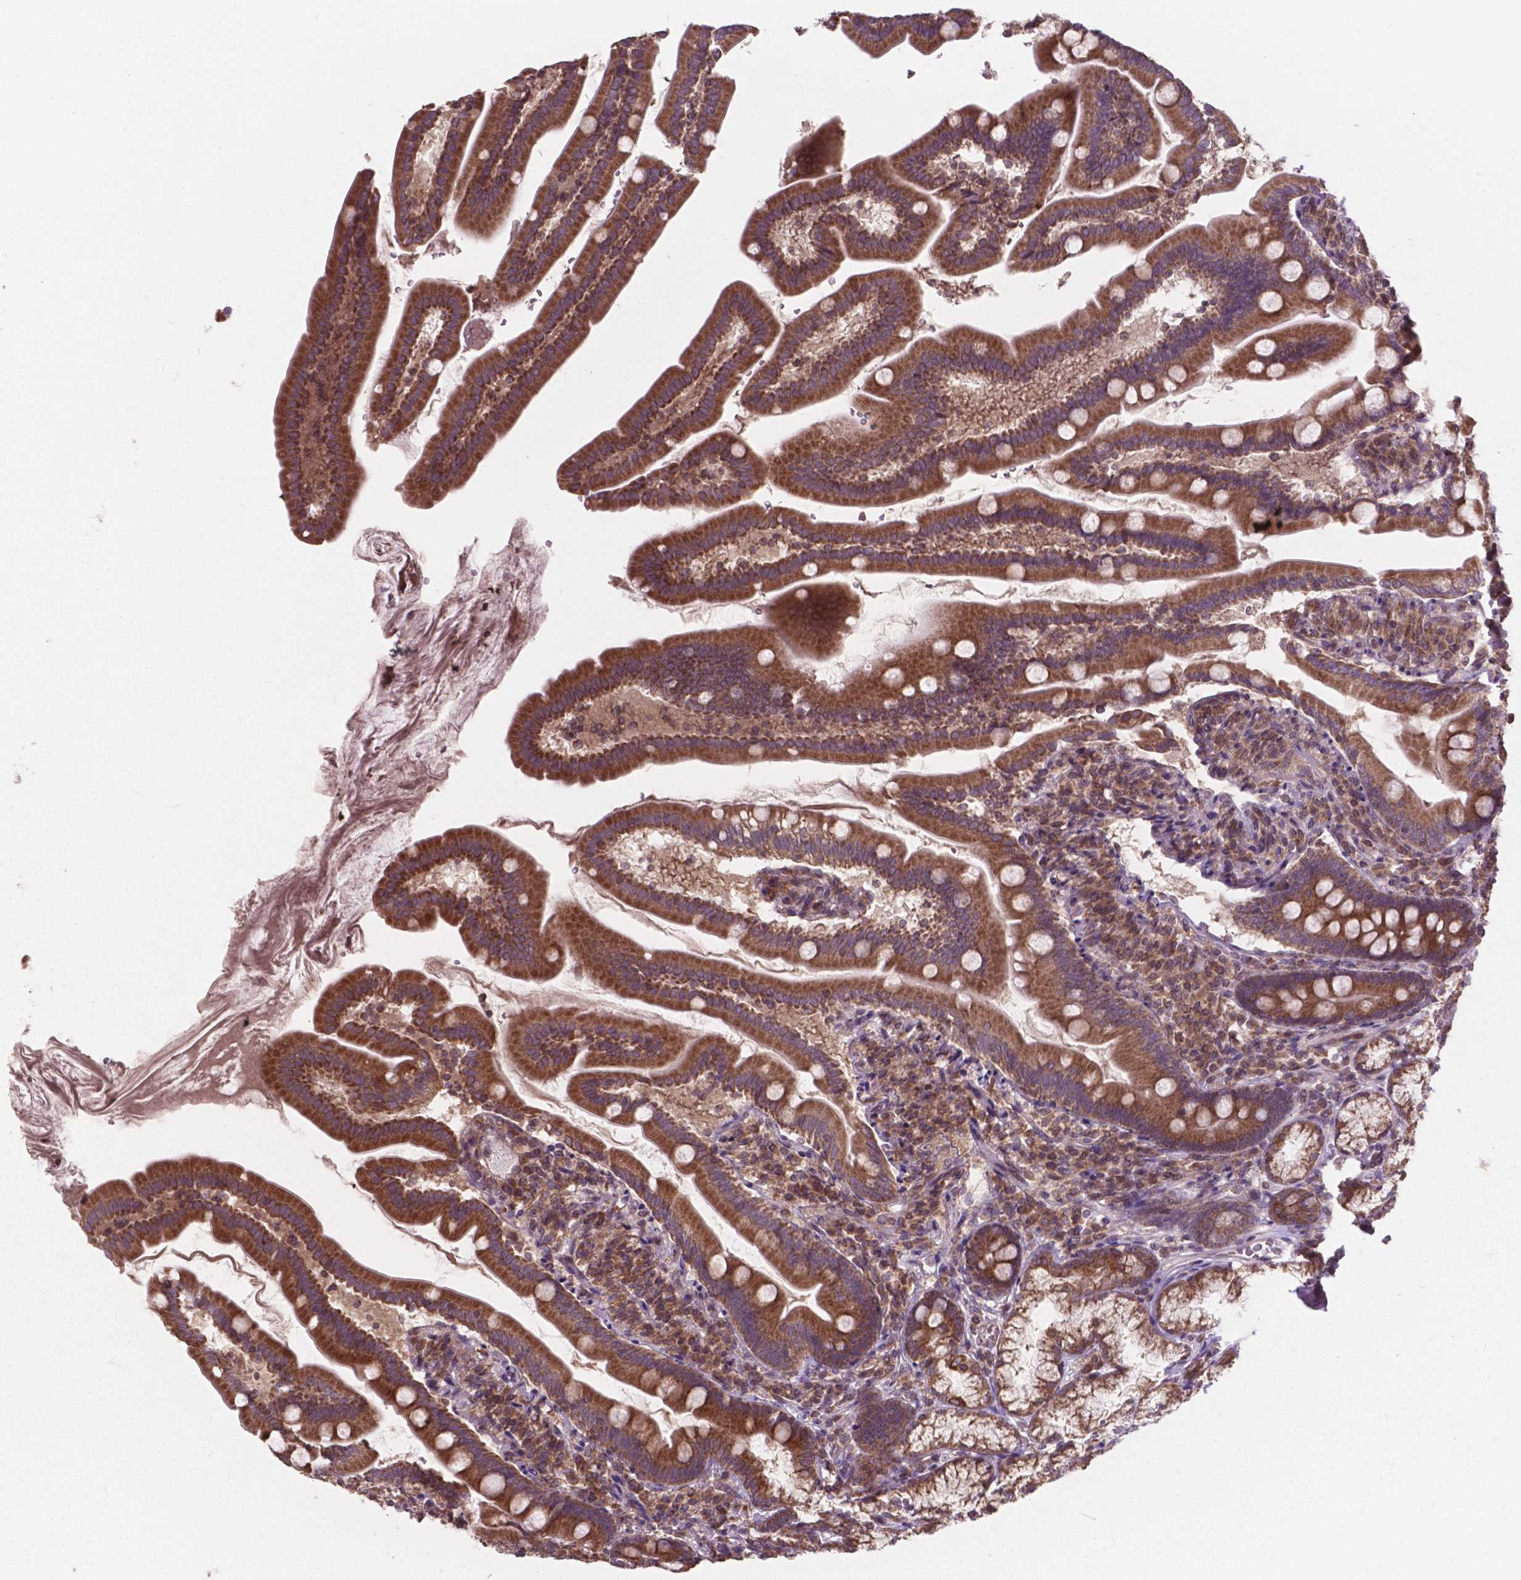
{"staining": {"intensity": "strong", "quantity": ">75%", "location": "cytoplasmic/membranous"}, "tissue": "duodenum", "cell_type": "Glandular cells", "image_type": "normal", "snomed": [{"axis": "morphology", "description": "Normal tissue, NOS"}, {"axis": "topography", "description": "Duodenum"}], "caption": "Immunohistochemistry (IHC) of benign duodenum reveals high levels of strong cytoplasmic/membranous expression in approximately >75% of glandular cells.", "gene": "MRPL33", "patient": {"sex": "female", "age": 67}}